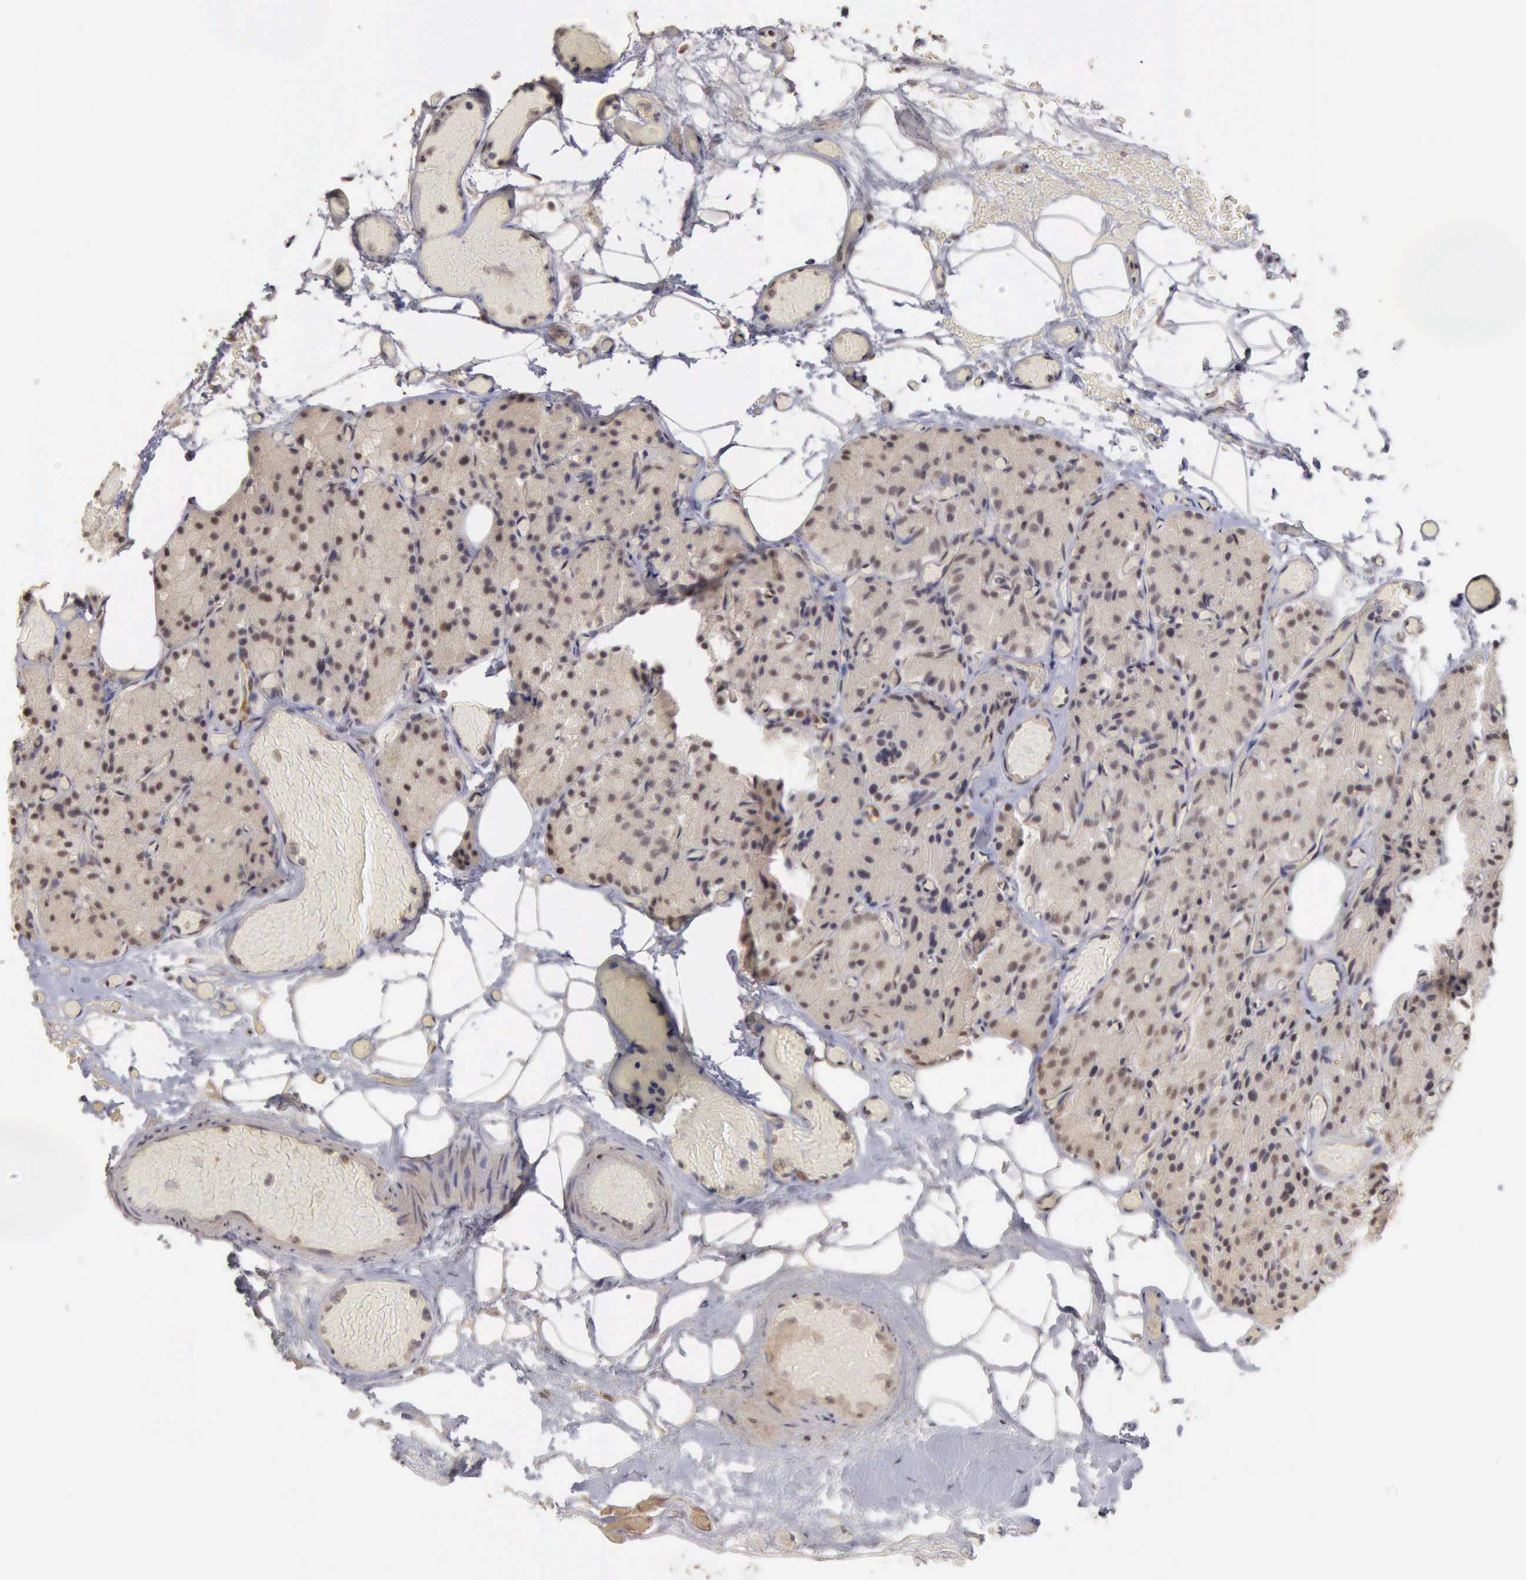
{"staining": {"intensity": "weak", "quantity": ">75%", "location": "cytoplasmic/membranous,nuclear"}, "tissue": "parathyroid gland", "cell_type": "Glandular cells", "image_type": "normal", "snomed": [{"axis": "morphology", "description": "Normal tissue, NOS"}, {"axis": "topography", "description": "Skeletal muscle"}, {"axis": "topography", "description": "Parathyroid gland"}], "caption": "Unremarkable parathyroid gland exhibits weak cytoplasmic/membranous,nuclear staining in approximately >75% of glandular cells.", "gene": "CDKN2A", "patient": {"sex": "female", "age": 37}}